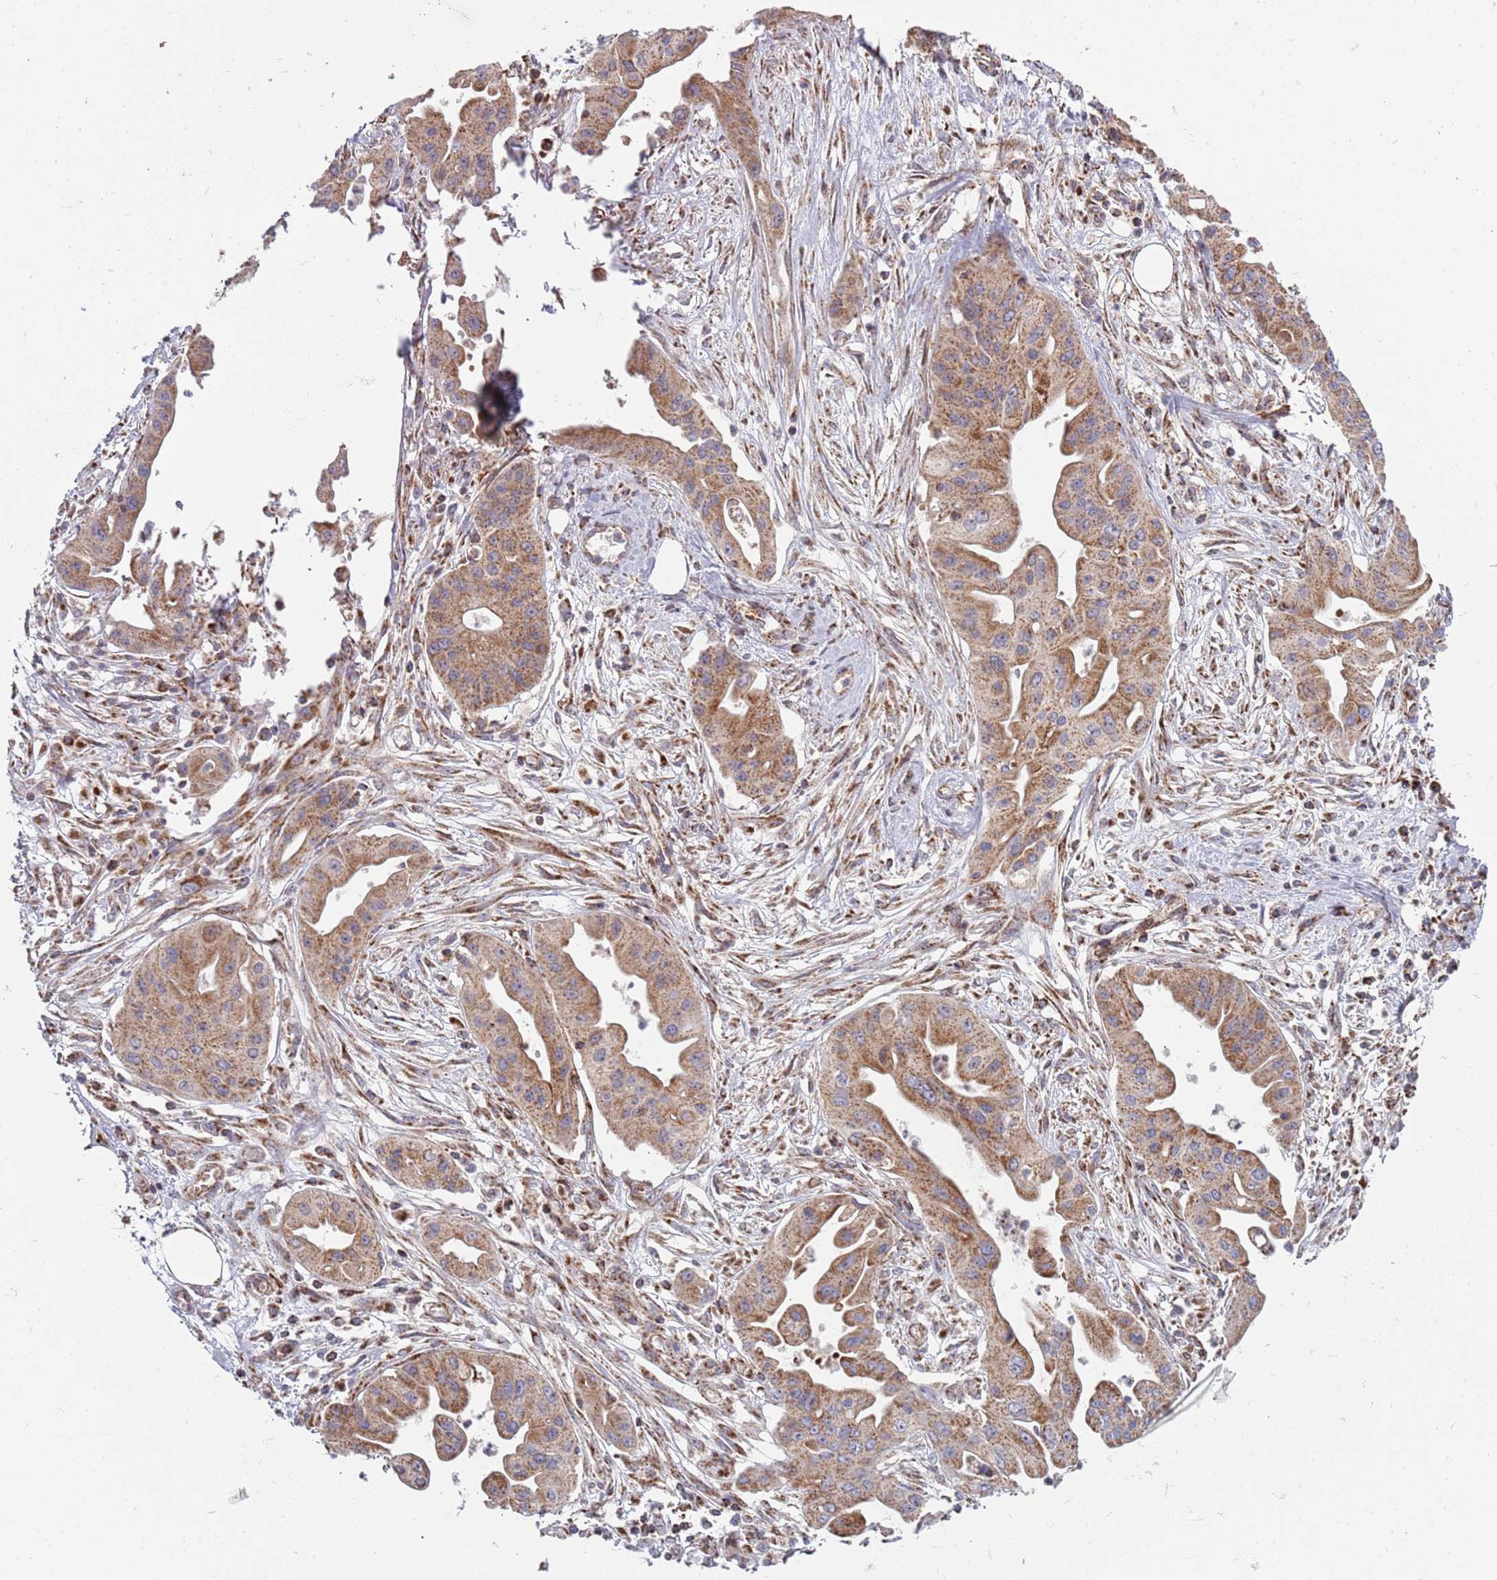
{"staining": {"intensity": "moderate", "quantity": ">75%", "location": "cytoplasmic/membranous"}, "tissue": "ovarian cancer", "cell_type": "Tumor cells", "image_type": "cancer", "snomed": [{"axis": "morphology", "description": "Cystadenocarcinoma, mucinous, NOS"}, {"axis": "topography", "description": "Ovary"}], "caption": "IHC (DAB) staining of ovarian cancer reveals moderate cytoplasmic/membranous protein positivity in approximately >75% of tumor cells.", "gene": "ATP5PD", "patient": {"sex": "female", "age": 70}}